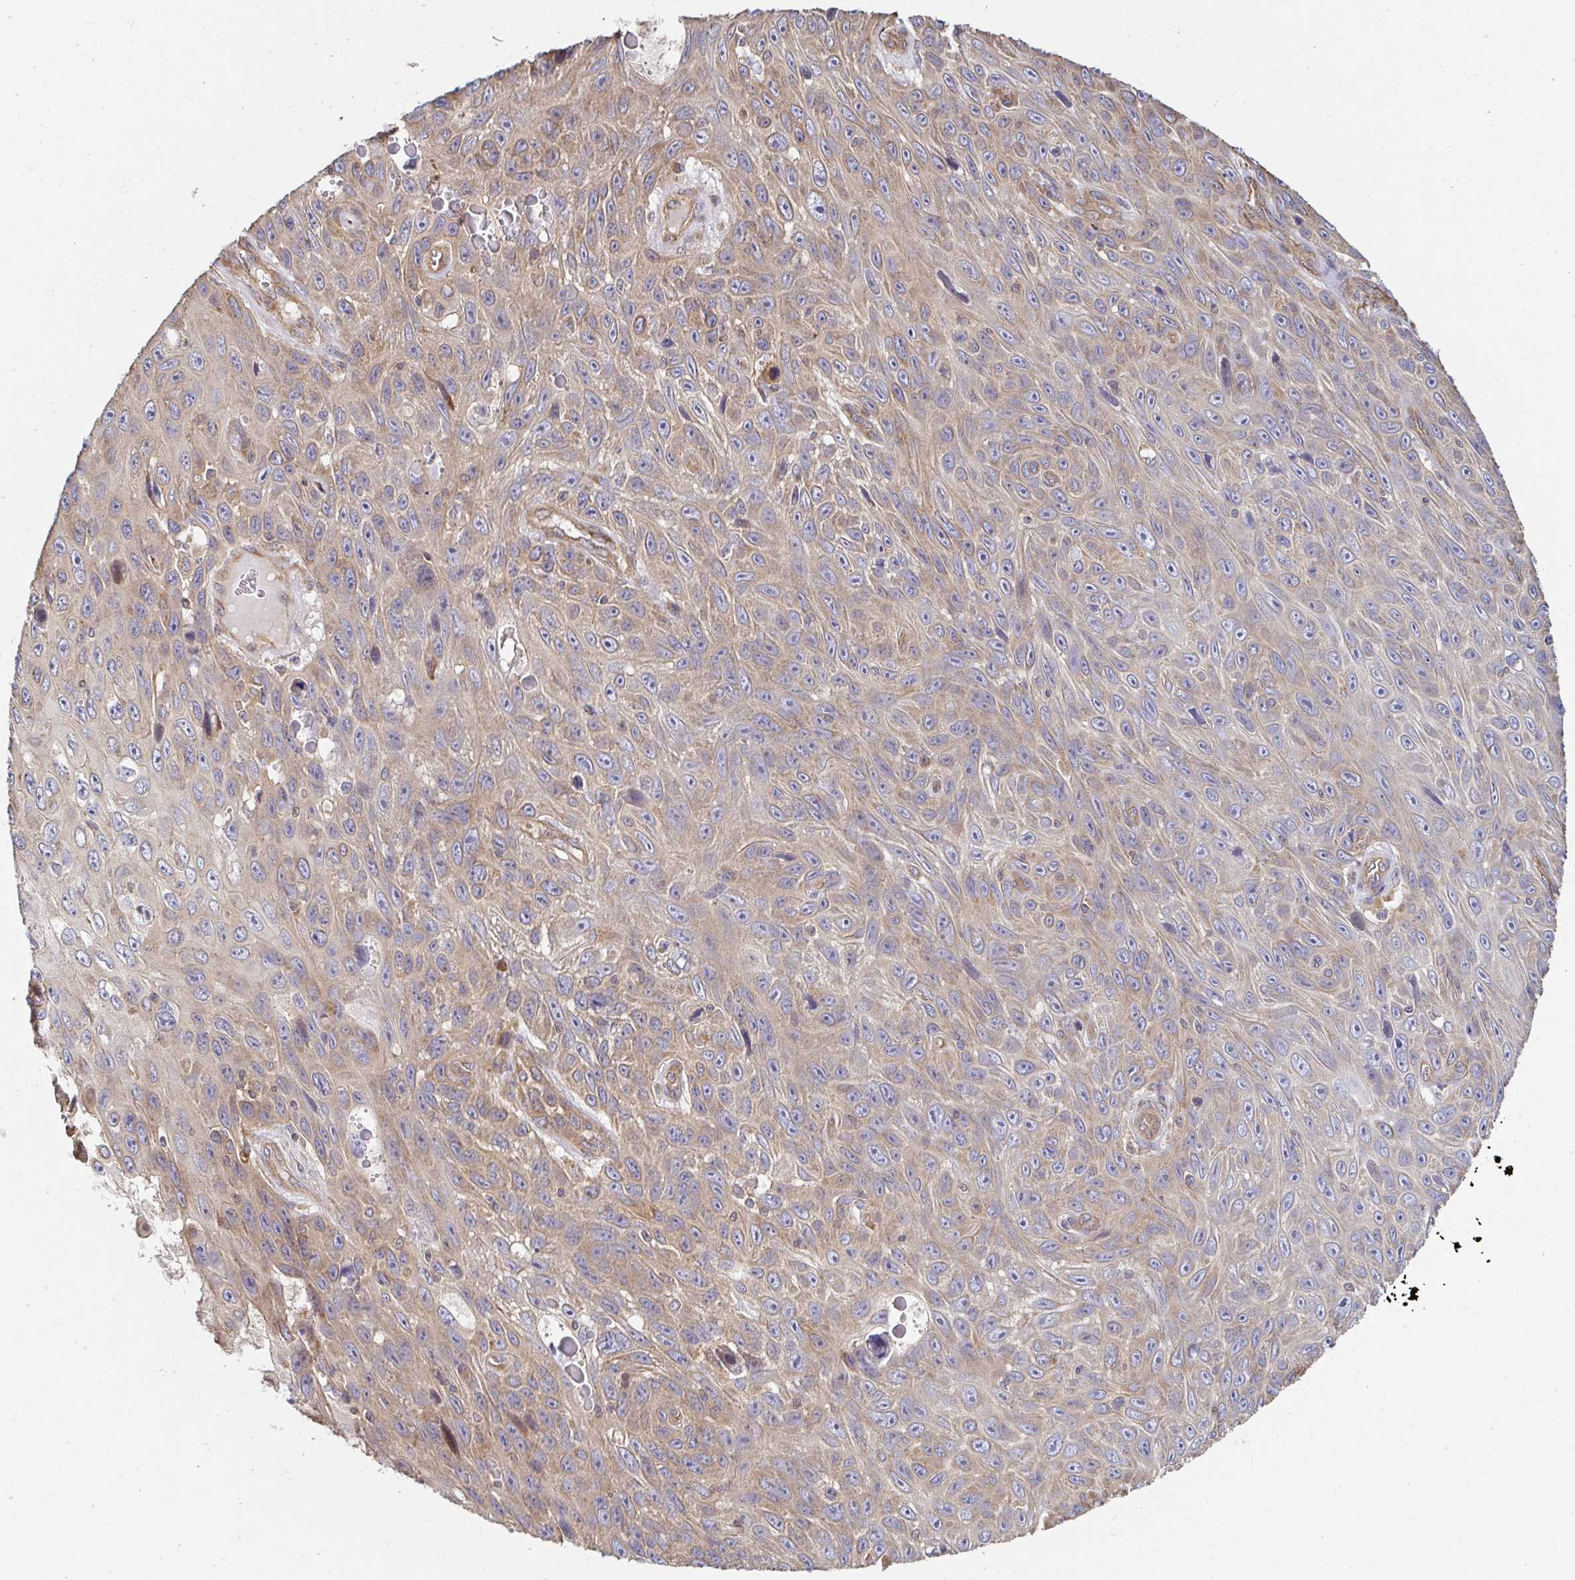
{"staining": {"intensity": "weak", "quantity": "25%-75%", "location": "cytoplasmic/membranous"}, "tissue": "skin cancer", "cell_type": "Tumor cells", "image_type": "cancer", "snomed": [{"axis": "morphology", "description": "Squamous cell carcinoma, NOS"}, {"axis": "topography", "description": "Skin"}], "caption": "Squamous cell carcinoma (skin) stained with a protein marker displays weak staining in tumor cells.", "gene": "APBB1", "patient": {"sex": "male", "age": 82}}